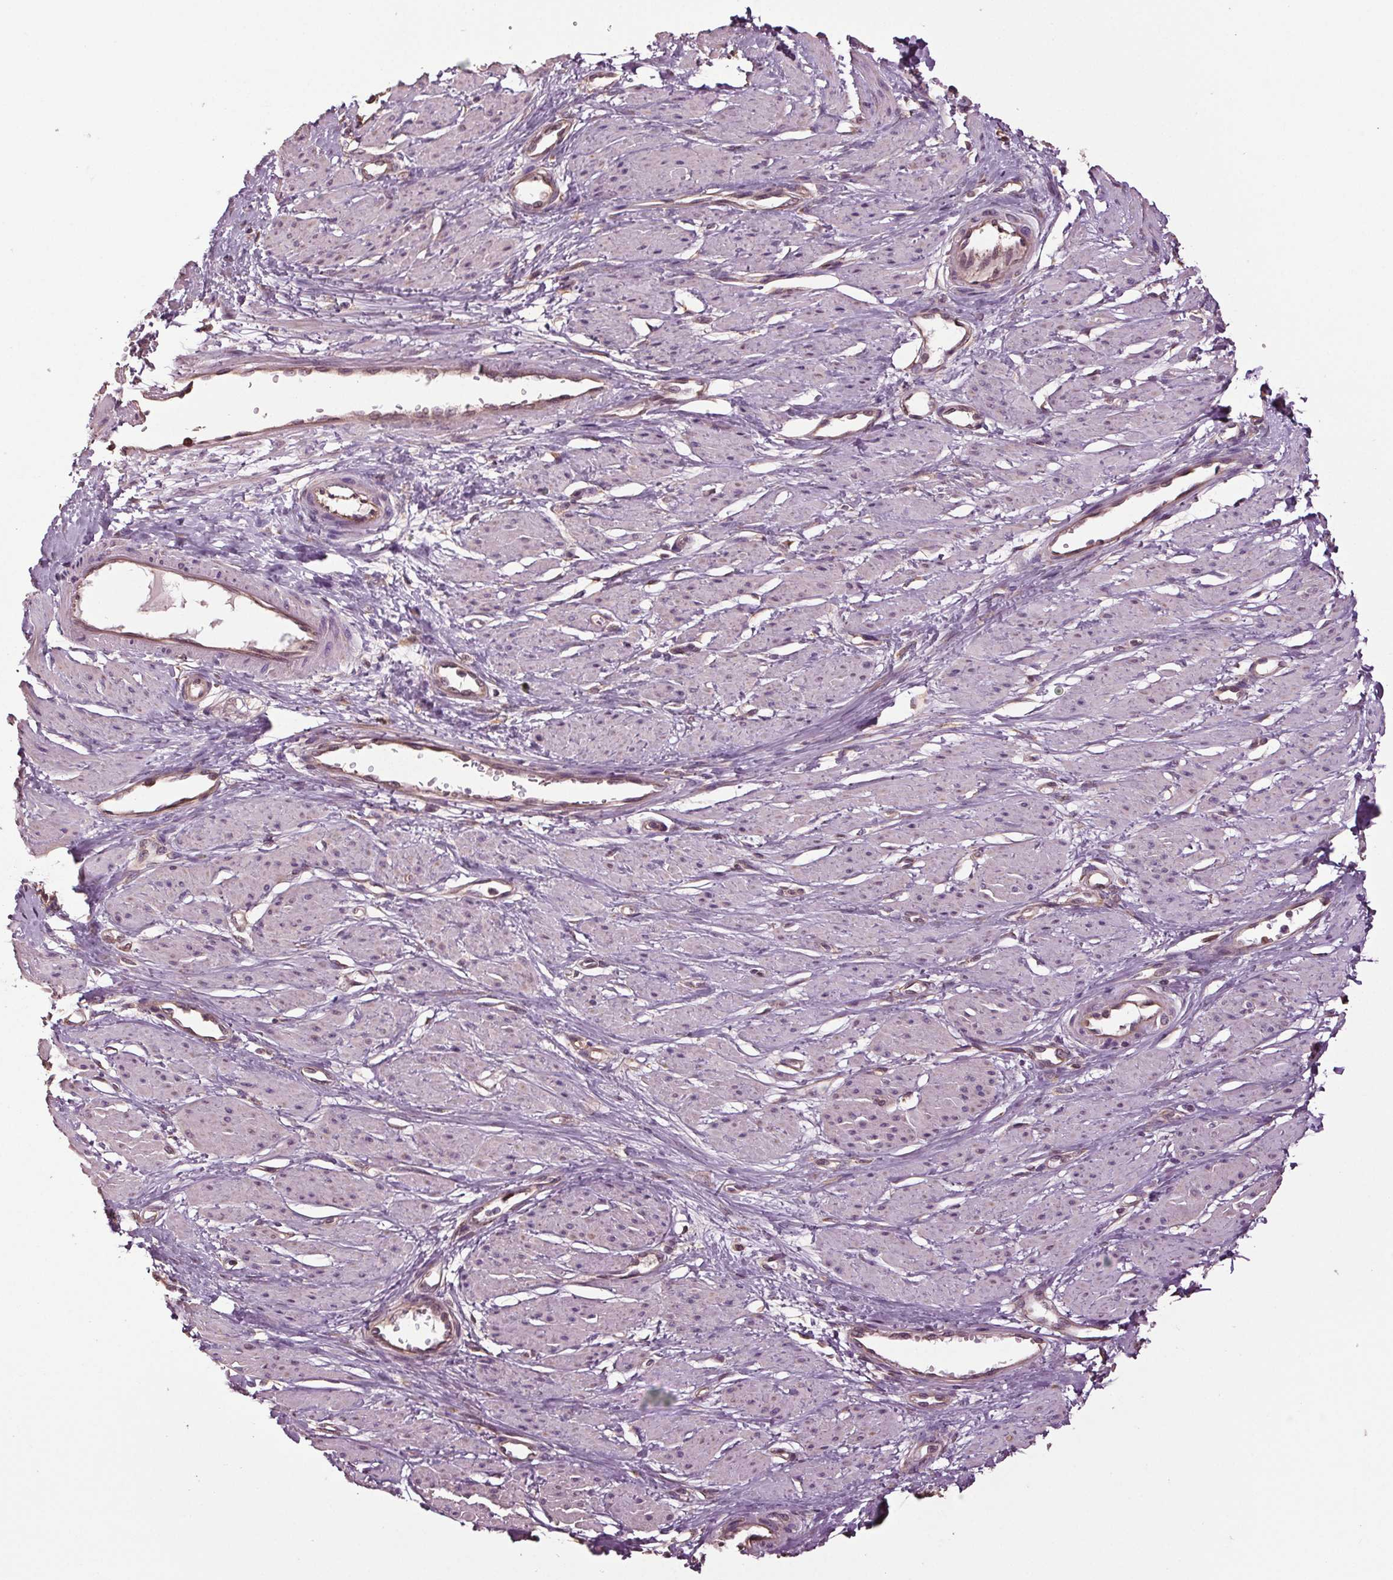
{"staining": {"intensity": "negative", "quantity": "none", "location": "none"}, "tissue": "smooth muscle", "cell_type": "Smooth muscle cells", "image_type": "normal", "snomed": [{"axis": "morphology", "description": "Normal tissue, NOS"}, {"axis": "topography", "description": "Smooth muscle"}, {"axis": "topography", "description": "Uterus"}], "caption": "Immunohistochemical staining of benign smooth muscle demonstrates no significant positivity in smooth muscle cells.", "gene": "RNPEP", "patient": {"sex": "female", "age": 39}}